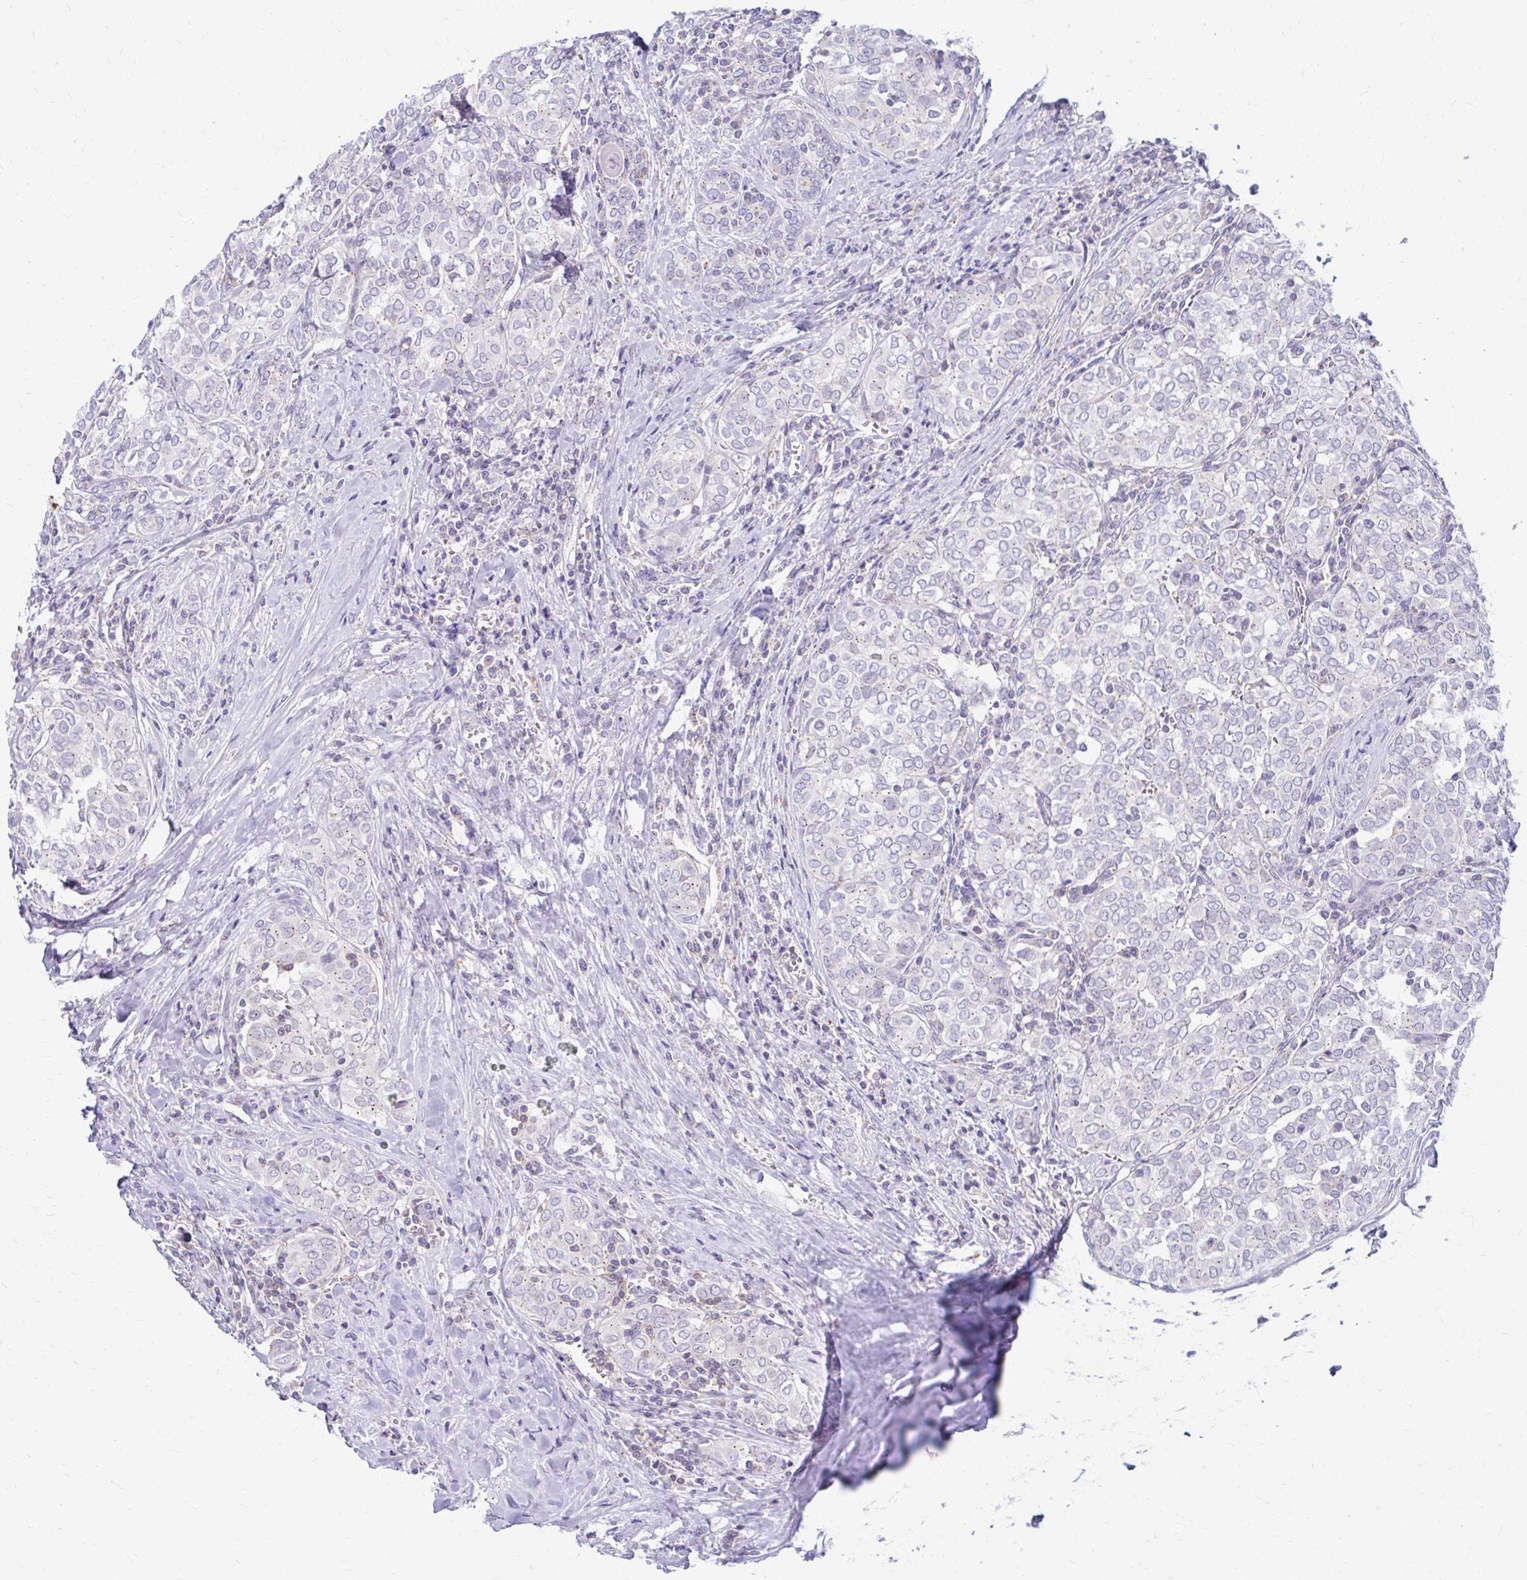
{"staining": {"intensity": "weak", "quantity": "25%-75%", "location": "cytoplasmic/membranous"}, "tissue": "thyroid cancer", "cell_type": "Tumor cells", "image_type": "cancer", "snomed": [{"axis": "morphology", "description": "Papillary adenocarcinoma, NOS"}, {"axis": "topography", "description": "Thyroid gland"}], "caption": "Immunohistochemistry (IHC) staining of papillary adenocarcinoma (thyroid), which reveals low levels of weak cytoplasmic/membranous expression in about 25%-75% of tumor cells indicating weak cytoplasmic/membranous protein expression. The staining was performed using DAB (brown) for protein detection and nuclei were counterstained in hematoxylin (blue).", "gene": "RADIL", "patient": {"sex": "female", "age": 30}}